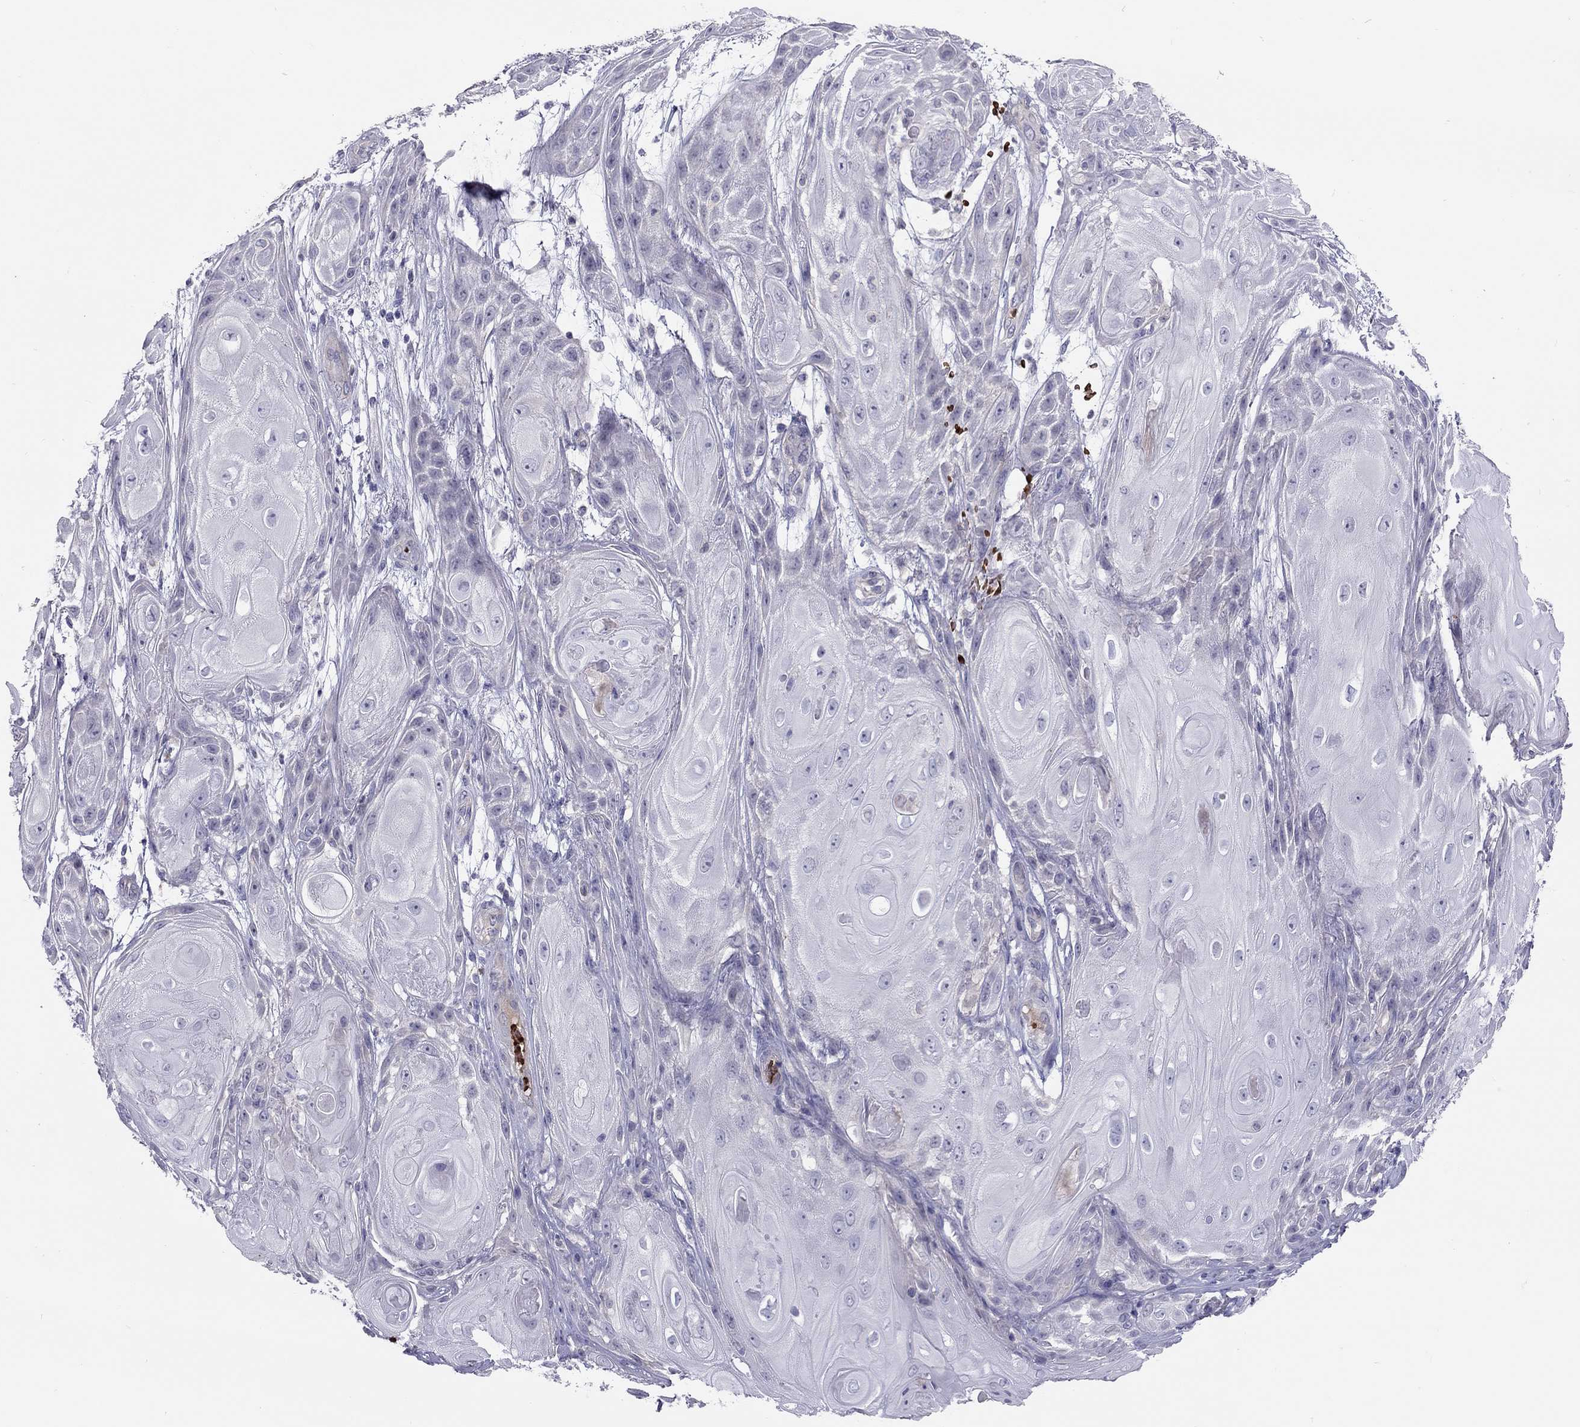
{"staining": {"intensity": "negative", "quantity": "none", "location": "none"}, "tissue": "skin cancer", "cell_type": "Tumor cells", "image_type": "cancer", "snomed": [{"axis": "morphology", "description": "Squamous cell carcinoma, NOS"}, {"axis": "topography", "description": "Skin"}], "caption": "This is an IHC image of human skin cancer. There is no positivity in tumor cells.", "gene": "FRMD1", "patient": {"sex": "male", "age": 62}}